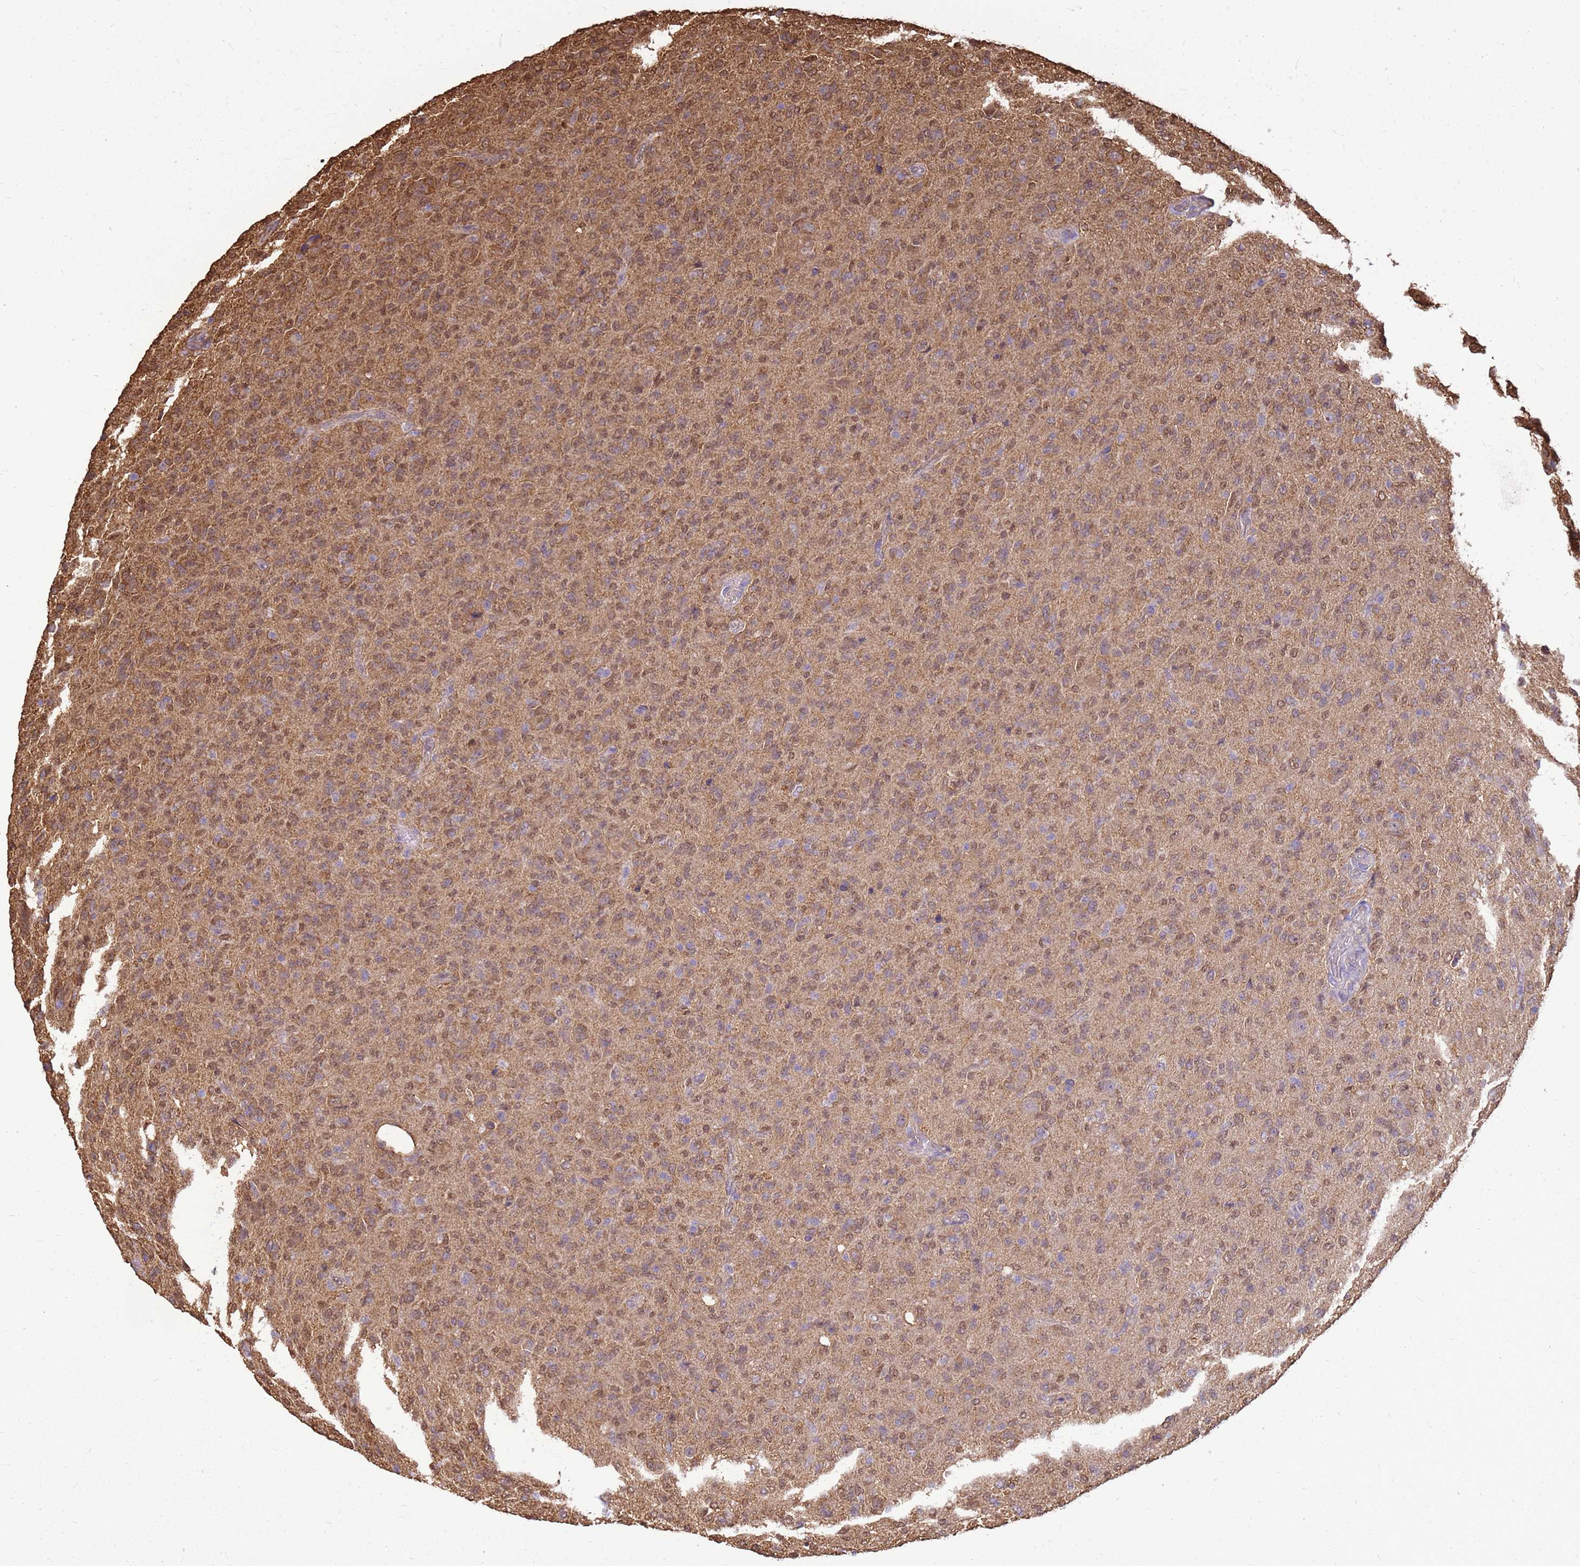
{"staining": {"intensity": "moderate", "quantity": ">75%", "location": "cytoplasmic/membranous,nuclear"}, "tissue": "glioma", "cell_type": "Tumor cells", "image_type": "cancer", "snomed": [{"axis": "morphology", "description": "Glioma, malignant, High grade"}, {"axis": "topography", "description": "Brain"}], "caption": "High-magnification brightfield microscopy of malignant glioma (high-grade) stained with DAB (3,3'-diaminobenzidine) (brown) and counterstained with hematoxylin (blue). tumor cells exhibit moderate cytoplasmic/membranous and nuclear staining is appreciated in about>75% of cells.", "gene": "YWHAE", "patient": {"sex": "female", "age": 57}}